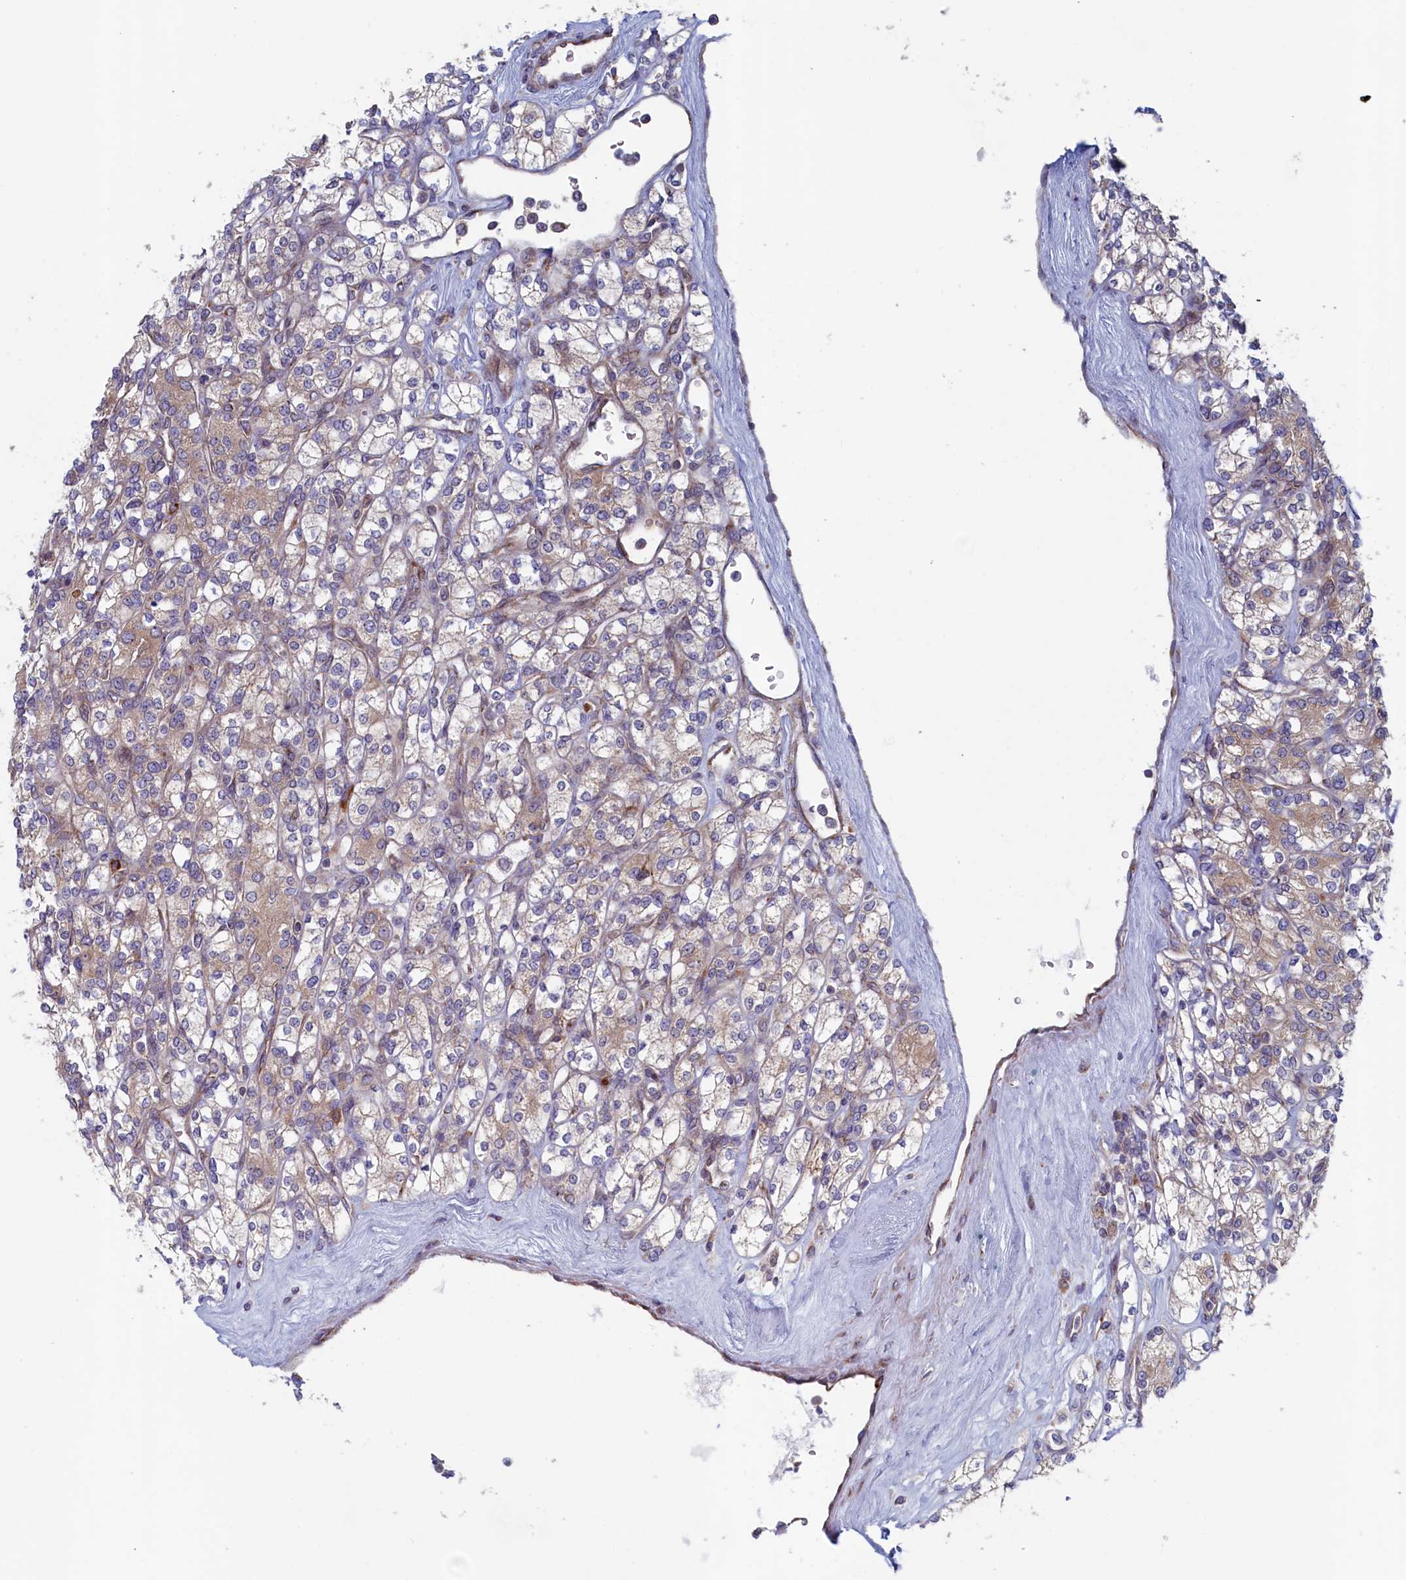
{"staining": {"intensity": "weak", "quantity": "<25%", "location": "cytoplasmic/membranous"}, "tissue": "renal cancer", "cell_type": "Tumor cells", "image_type": "cancer", "snomed": [{"axis": "morphology", "description": "Adenocarcinoma, NOS"}, {"axis": "topography", "description": "Kidney"}], "caption": "Immunohistochemistry (IHC) micrograph of neoplastic tissue: adenocarcinoma (renal) stained with DAB (3,3'-diaminobenzidine) reveals no significant protein expression in tumor cells.", "gene": "MTFMT", "patient": {"sex": "male", "age": 77}}